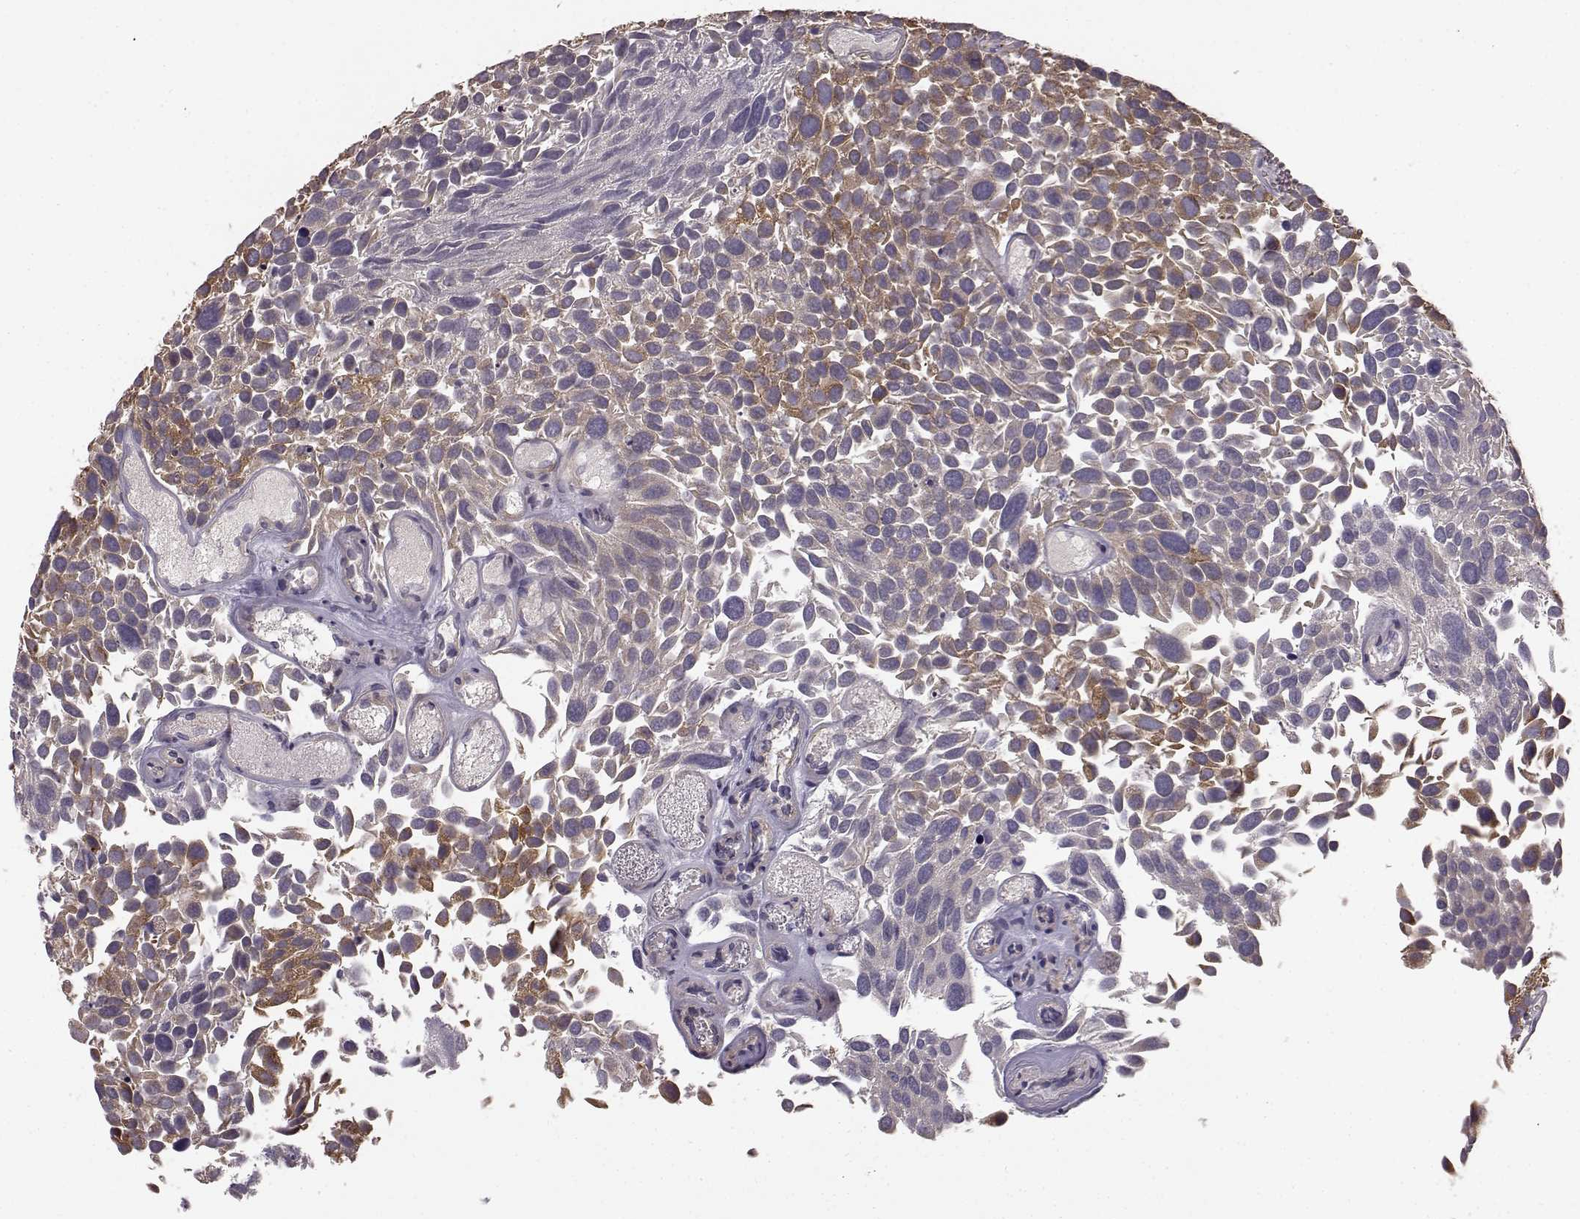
{"staining": {"intensity": "moderate", "quantity": "<25%", "location": "cytoplasmic/membranous"}, "tissue": "urothelial cancer", "cell_type": "Tumor cells", "image_type": "cancer", "snomed": [{"axis": "morphology", "description": "Urothelial carcinoma, Low grade"}, {"axis": "topography", "description": "Urinary bladder"}], "caption": "A low amount of moderate cytoplasmic/membranous positivity is seen in approximately <25% of tumor cells in urothelial carcinoma (low-grade) tissue. (IHC, brightfield microscopy, high magnification).", "gene": "BACH2", "patient": {"sex": "female", "age": 69}}